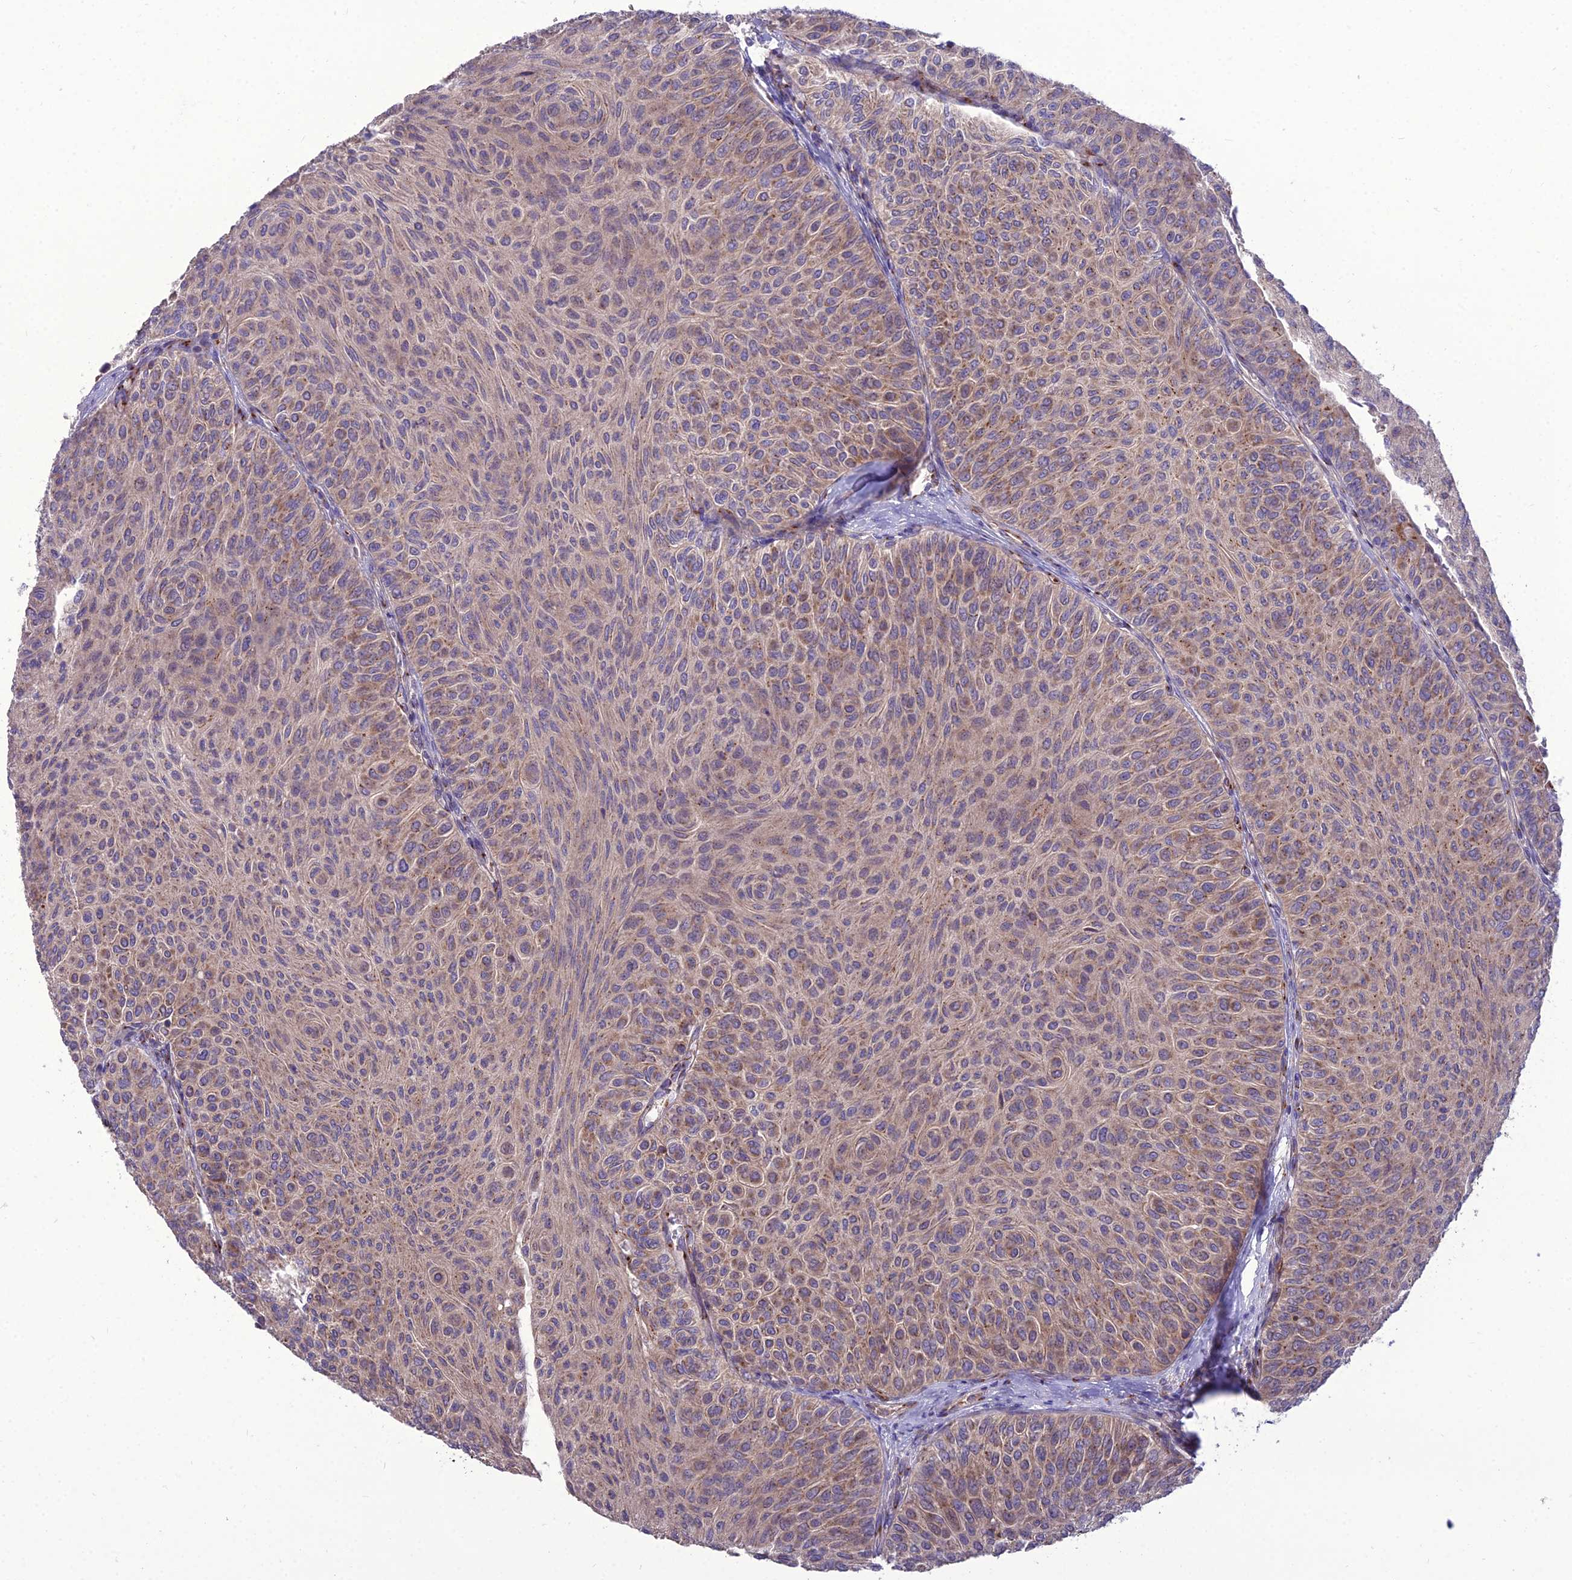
{"staining": {"intensity": "weak", "quantity": "25%-75%", "location": "cytoplasmic/membranous"}, "tissue": "urothelial cancer", "cell_type": "Tumor cells", "image_type": "cancer", "snomed": [{"axis": "morphology", "description": "Urothelial carcinoma, Low grade"}, {"axis": "topography", "description": "Urinary bladder"}], "caption": "IHC image of human urothelial cancer stained for a protein (brown), which demonstrates low levels of weak cytoplasmic/membranous positivity in about 25%-75% of tumor cells.", "gene": "SPRYD7", "patient": {"sex": "male", "age": 78}}